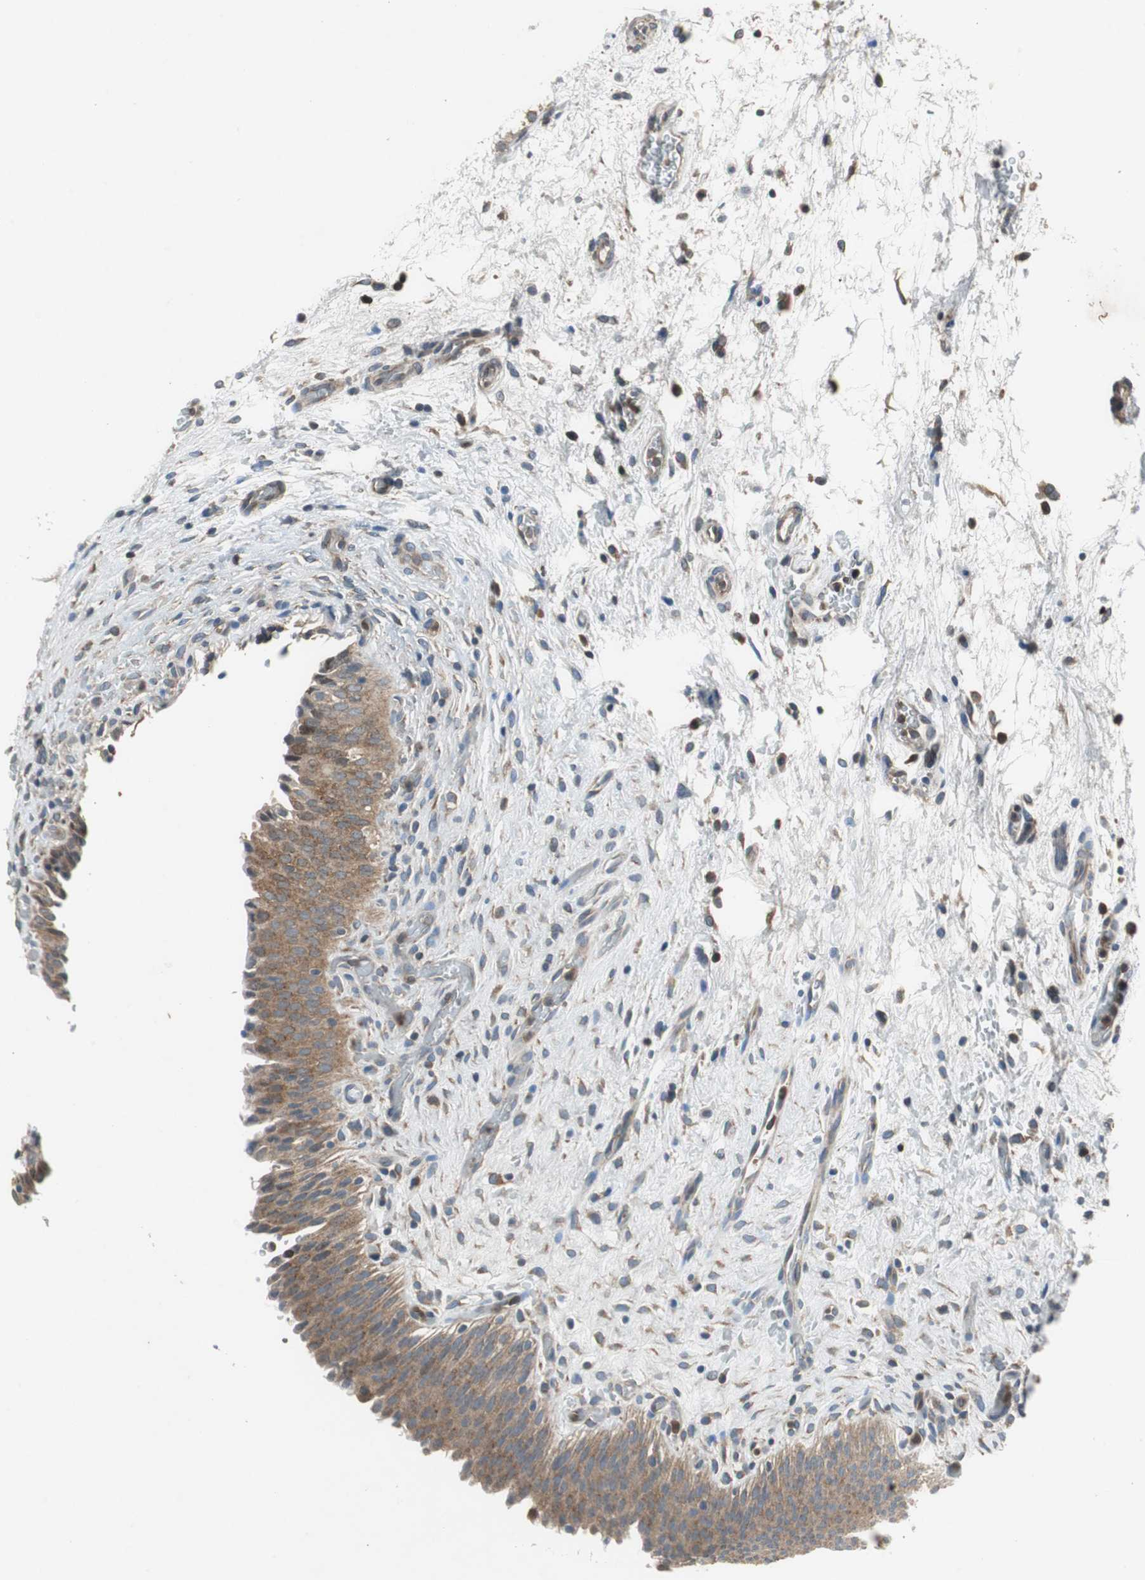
{"staining": {"intensity": "moderate", "quantity": ">75%", "location": "cytoplasmic/membranous"}, "tissue": "urinary bladder", "cell_type": "Urothelial cells", "image_type": "normal", "snomed": [{"axis": "morphology", "description": "Normal tissue, NOS"}, {"axis": "topography", "description": "Urinary bladder"}], "caption": "Immunohistochemical staining of normal urinary bladder displays medium levels of moderate cytoplasmic/membranous staining in approximately >75% of urothelial cells.", "gene": "PI4KB", "patient": {"sex": "male", "age": 51}}